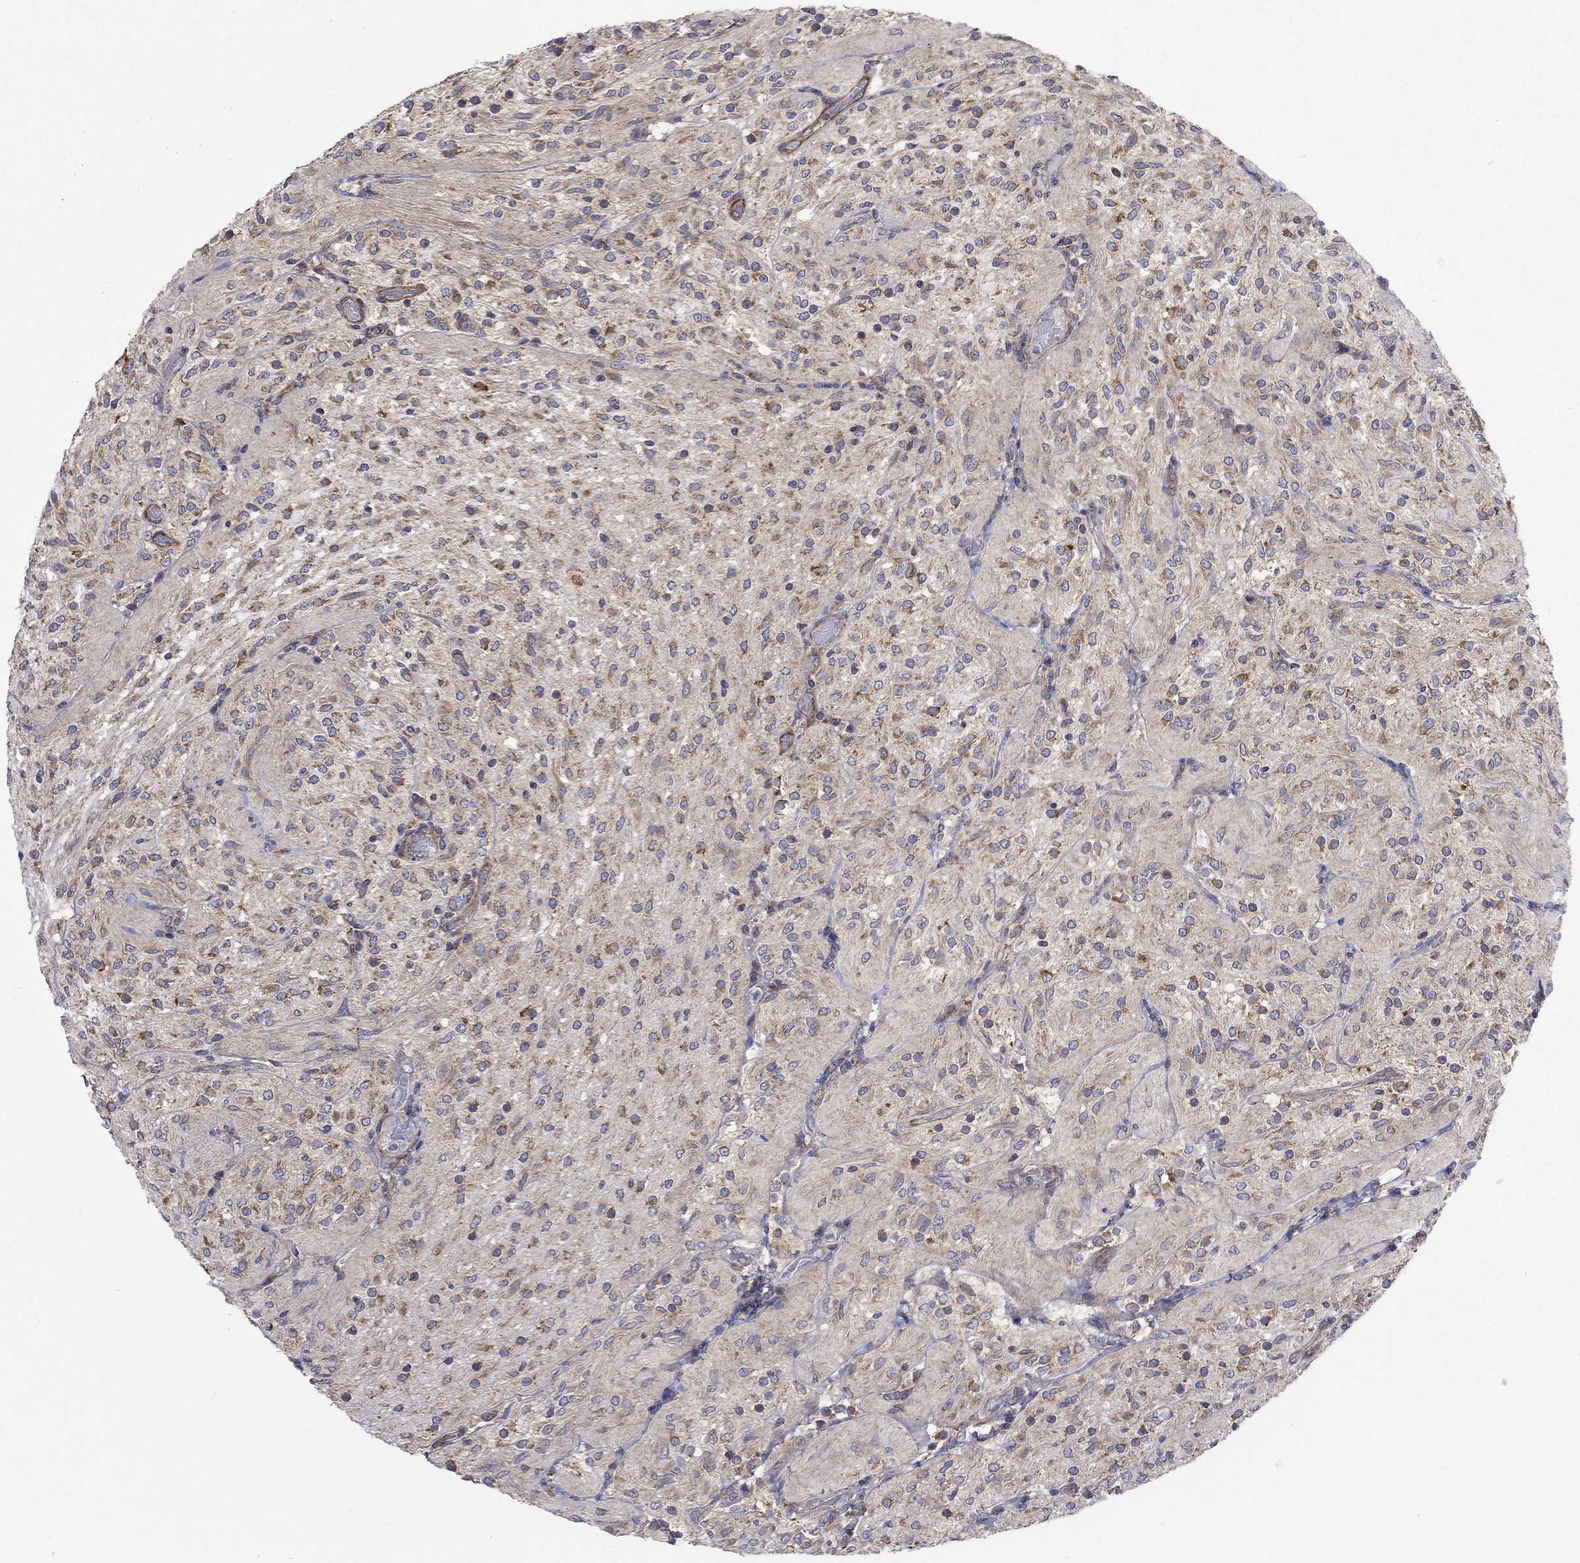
{"staining": {"intensity": "moderate", "quantity": "<25%", "location": "cytoplasmic/membranous"}, "tissue": "glioma", "cell_type": "Tumor cells", "image_type": "cancer", "snomed": [{"axis": "morphology", "description": "Glioma, malignant, Low grade"}, {"axis": "topography", "description": "Brain"}], "caption": "This histopathology image demonstrates immunohistochemistry (IHC) staining of human glioma, with low moderate cytoplasmic/membranous staining in about <25% of tumor cells.", "gene": "RPLP0", "patient": {"sex": "male", "age": 3}}